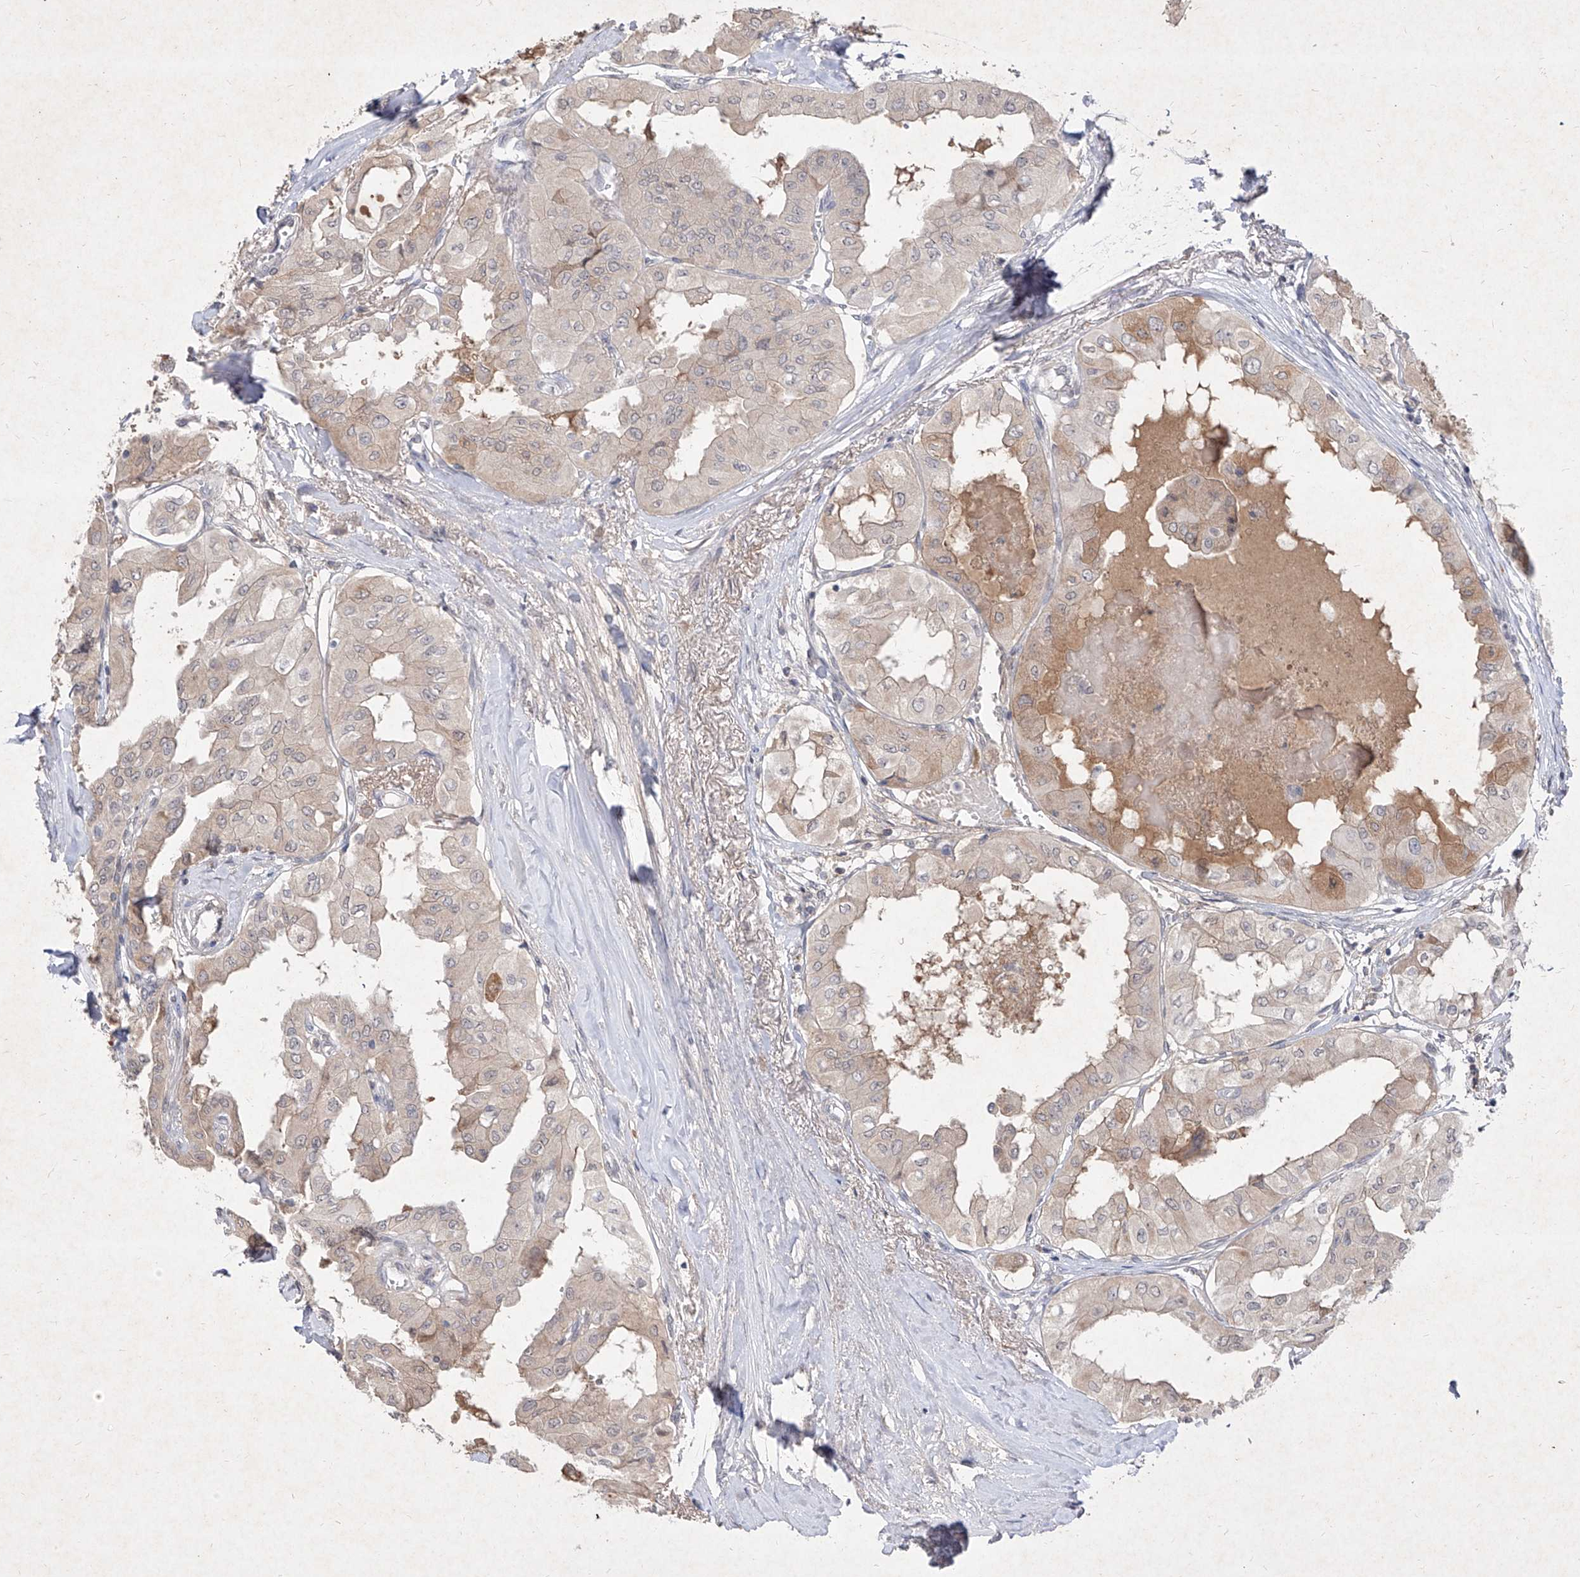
{"staining": {"intensity": "weak", "quantity": "<25%", "location": "cytoplasmic/membranous"}, "tissue": "thyroid cancer", "cell_type": "Tumor cells", "image_type": "cancer", "snomed": [{"axis": "morphology", "description": "Papillary adenocarcinoma, NOS"}, {"axis": "topography", "description": "Thyroid gland"}], "caption": "A micrograph of human thyroid papillary adenocarcinoma is negative for staining in tumor cells.", "gene": "C4A", "patient": {"sex": "female", "age": 59}}